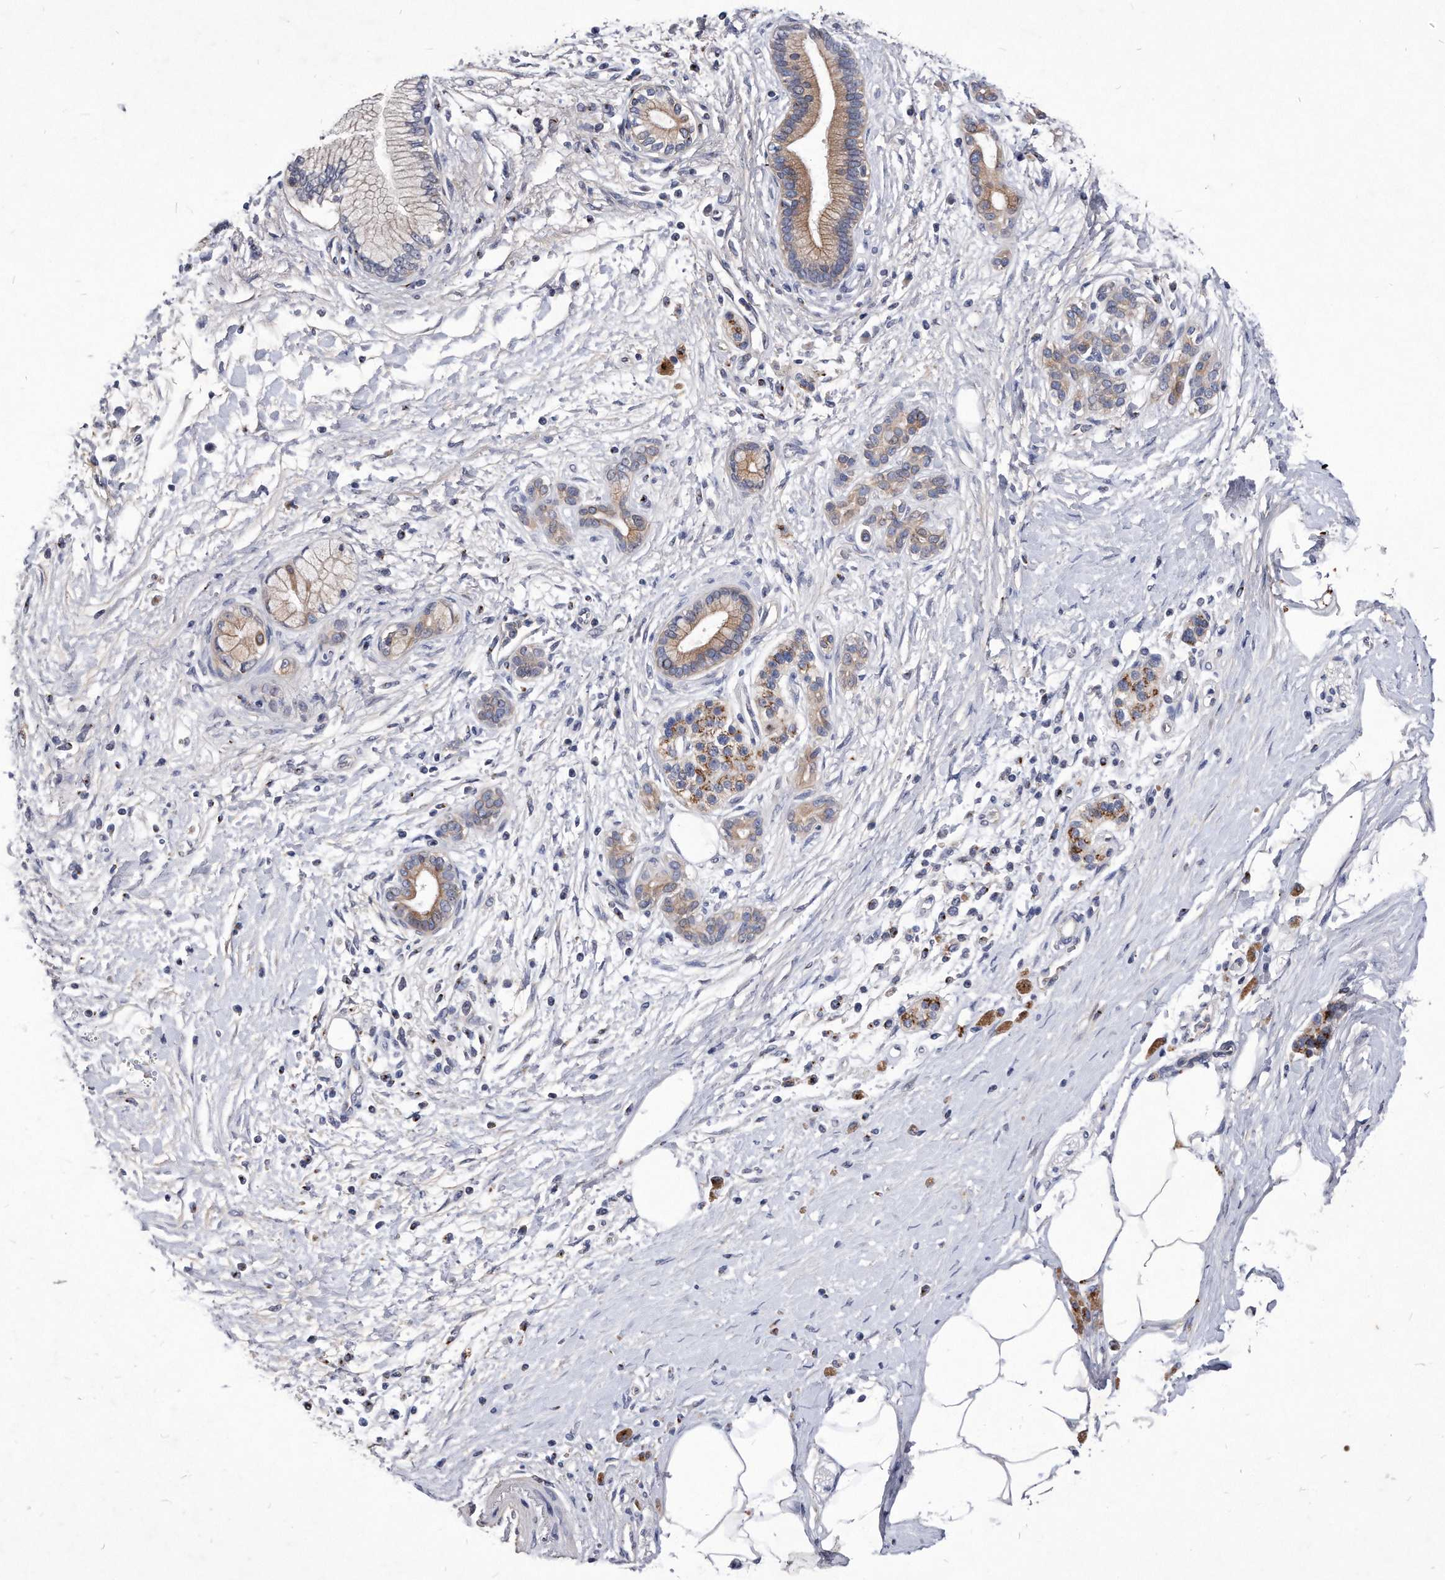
{"staining": {"intensity": "moderate", "quantity": "<25%", "location": "cytoplasmic/membranous"}, "tissue": "pancreatic cancer", "cell_type": "Tumor cells", "image_type": "cancer", "snomed": [{"axis": "morphology", "description": "Adenocarcinoma, NOS"}, {"axis": "topography", "description": "Pancreas"}], "caption": "Protein expression by IHC demonstrates moderate cytoplasmic/membranous expression in approximately <25% of tumor cells in pancreatic adenocarcinoma. The protein is stained brown, and the nuclei are stained in blue (DAB IHC with brightfield microscopy, high magnification).", "gene": "MGAT4A", "patient": {"sex": "male", "age": 58}}